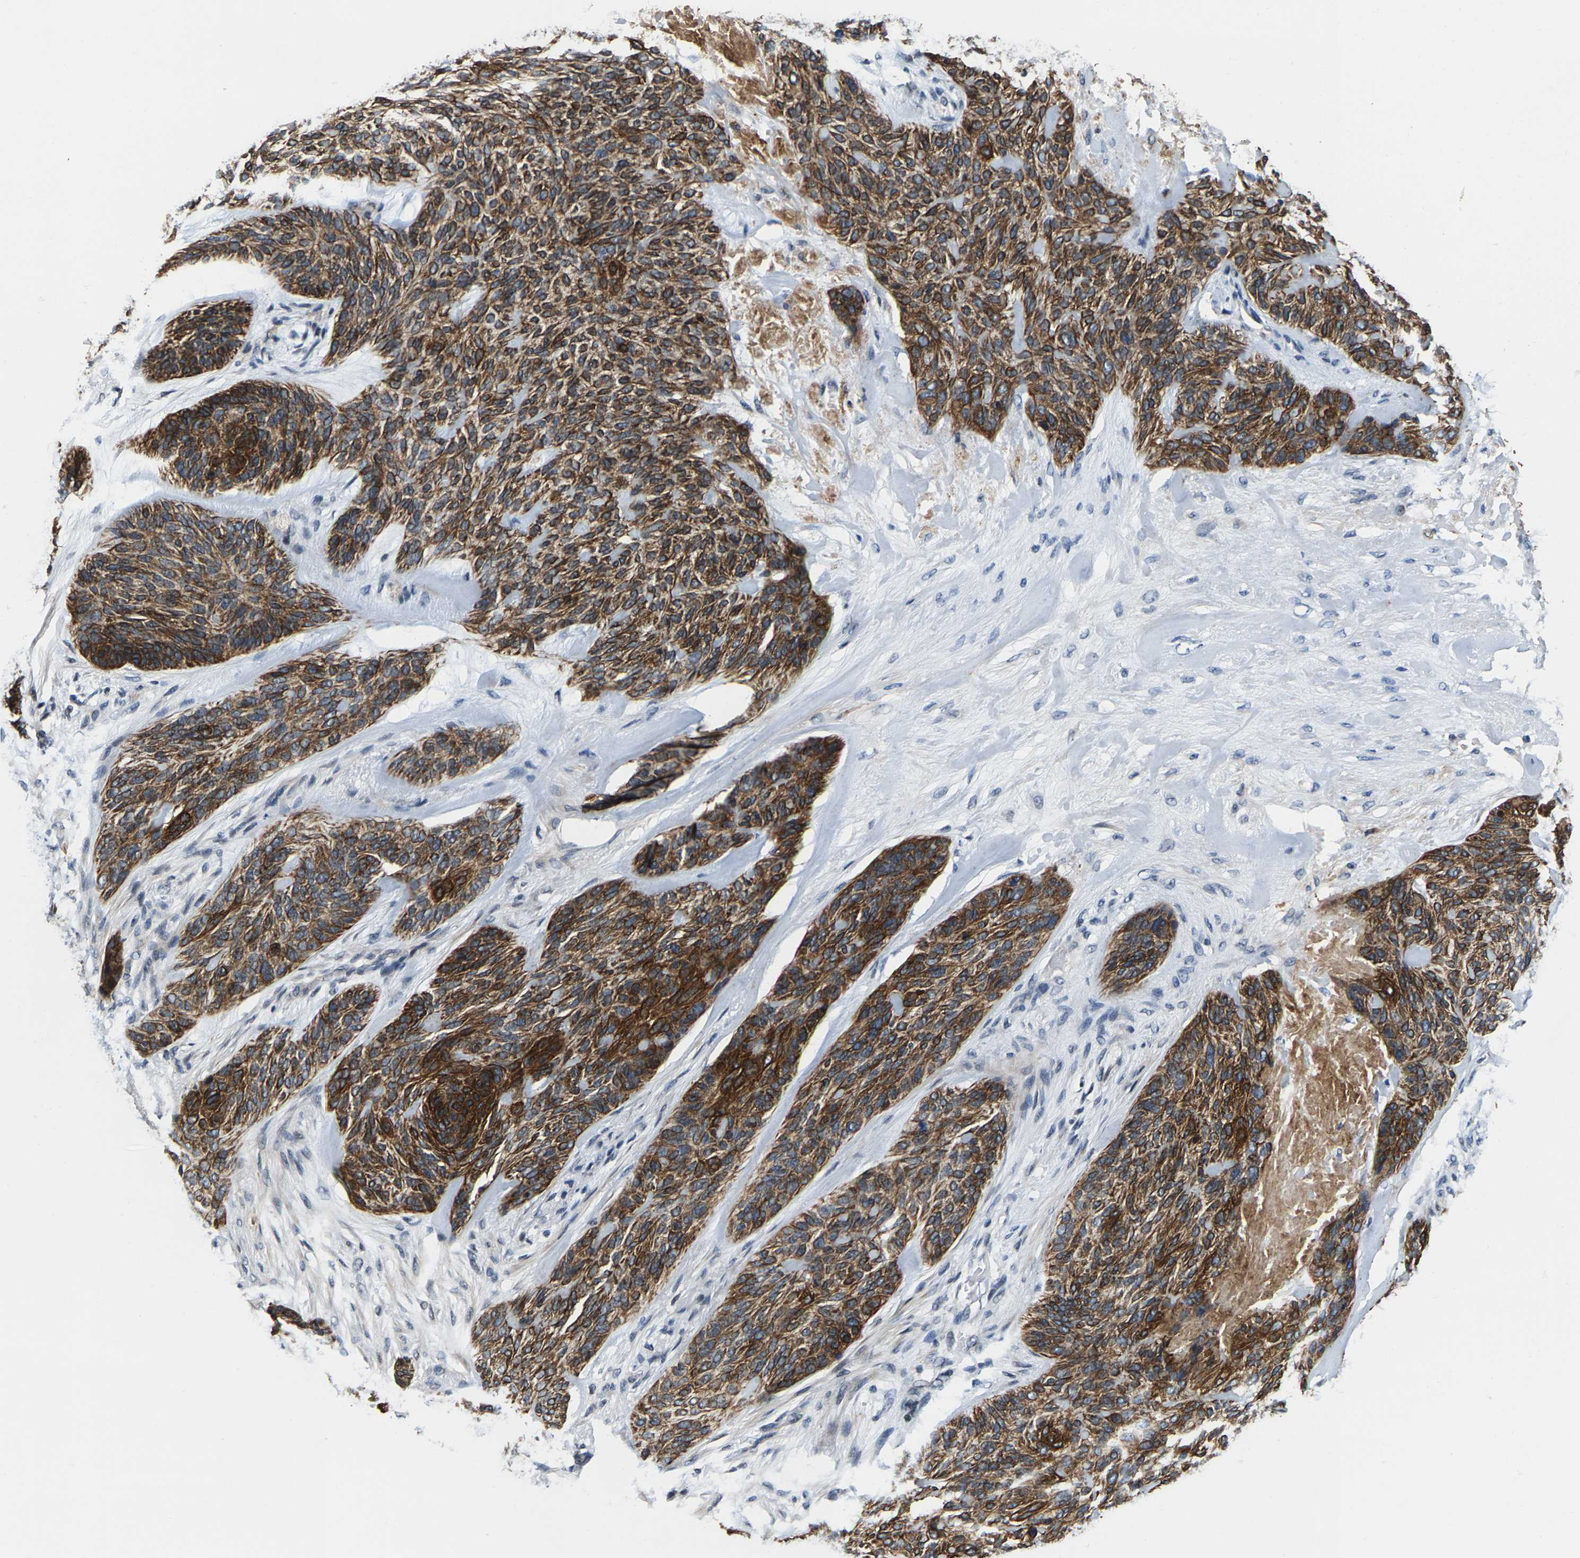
{"staining": {"intensity": "strong", "quantity": ">75%", "location": "cytoplasmic/membranous"}, "tissue": "skin cancer", "cell_type": "Tumor cells", "image_type": "cancer", "snomed": [{"axis": "morphology", "description": "Basal cell carcinoma"}, {"axis": "topography", "description": "Skin"}], "caption": "Immunohistochemistry (IHC) micrograph of human skin basal cell carcinoma stained for a protein (brown), which demonstrates high levels of strong cytoplasmic/membranous staining in approximately >75% of tumor cells.", "gene": "GTPBP10", "patient": {"sex": "male", "age": 55}}